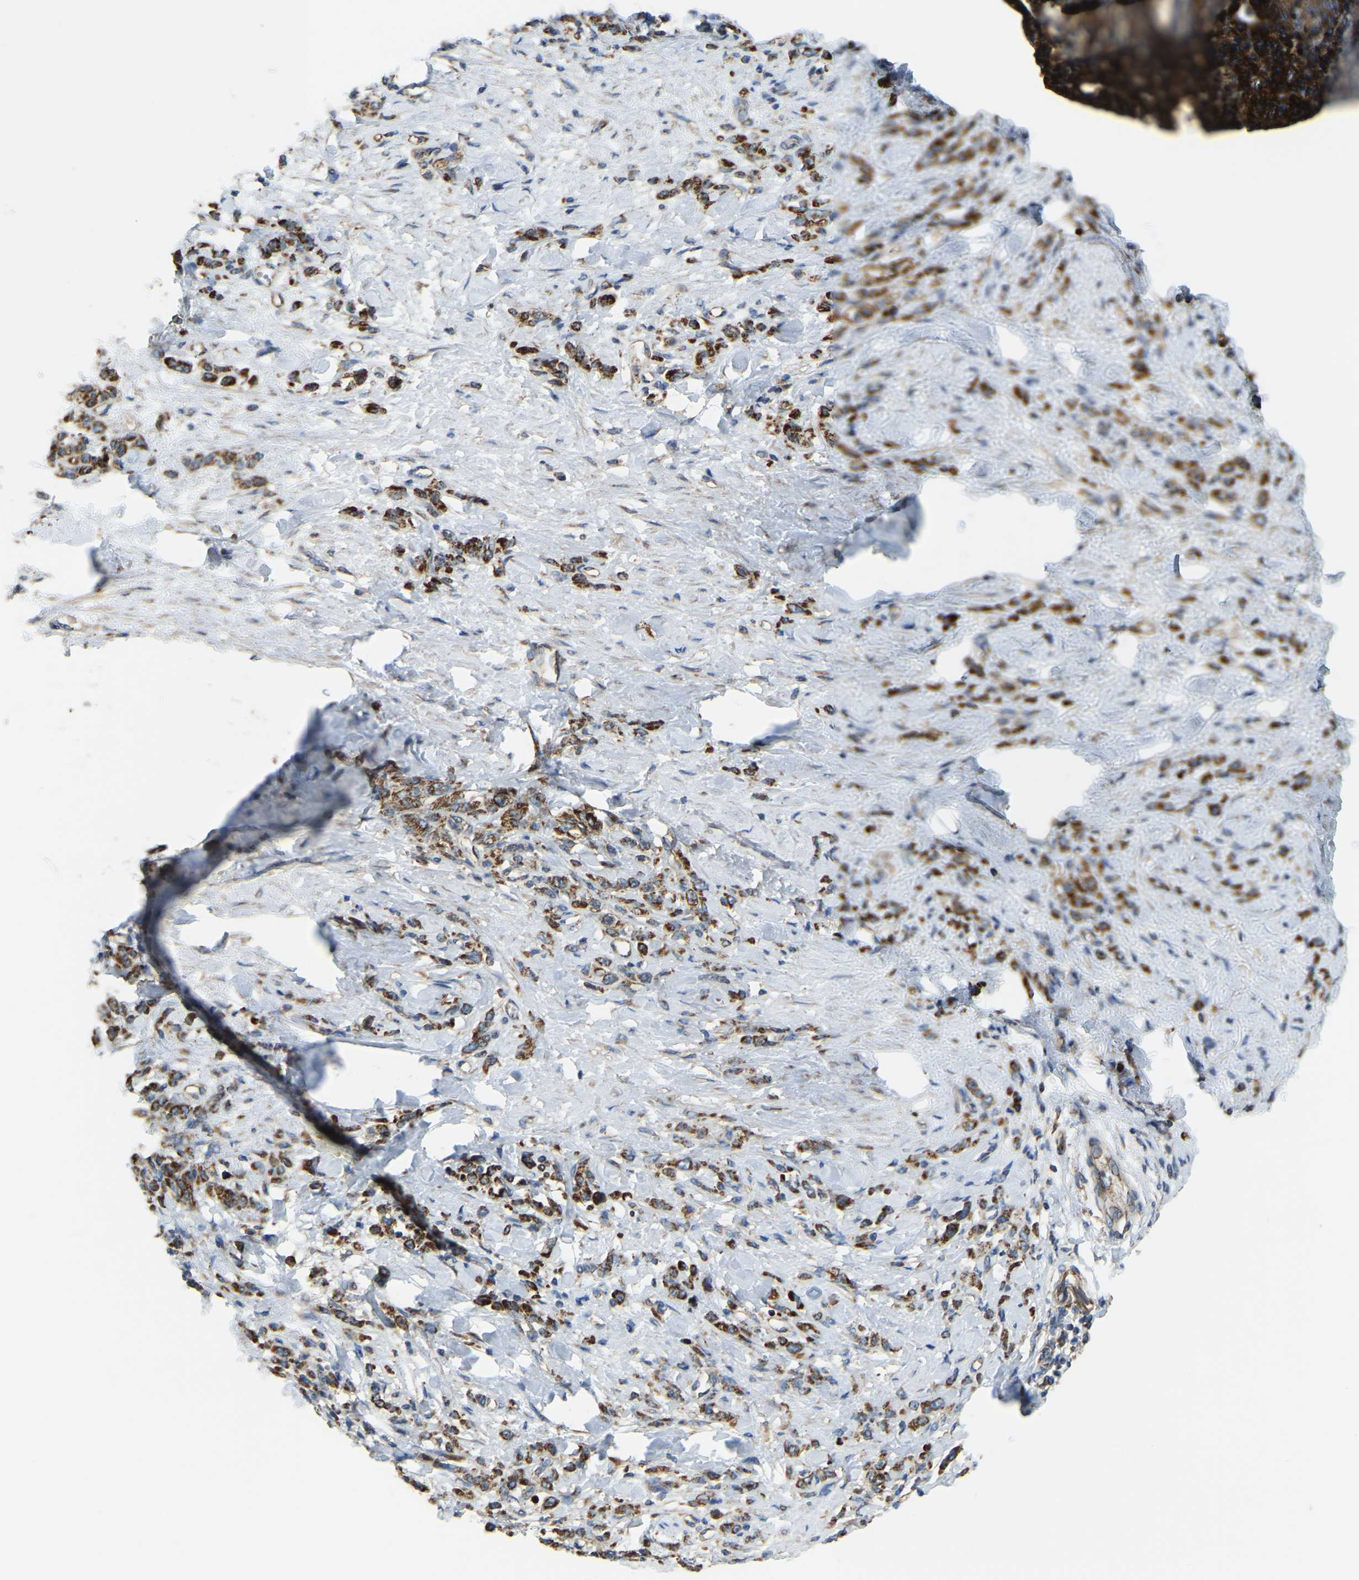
{"staining": {"intensity": "strong", "quantity": ">75%", "location": "cytoplasmic/membranous"}, "tissue": "stomach cancer", "cell_type": "Tumor cells", "image_type": "cancer", "snomed": [{"axis": "morphology", "description": "Normal tissue, NOS"}, {"axis": "morphology", "description": "Adenocarcinoma, NOS"}, {"axis": "topography", "description": "Stomach"}], "caption": "Protein analysis of stomach adenocarcinoma tissue reveals strong cytoplasmic/membranous staining in about >75% of tumor cells. (Brightfield microscopy of DAB IHC at high magnification).", "gene": "PSMD7", "patient": {"sex": "male", "age": 82}}